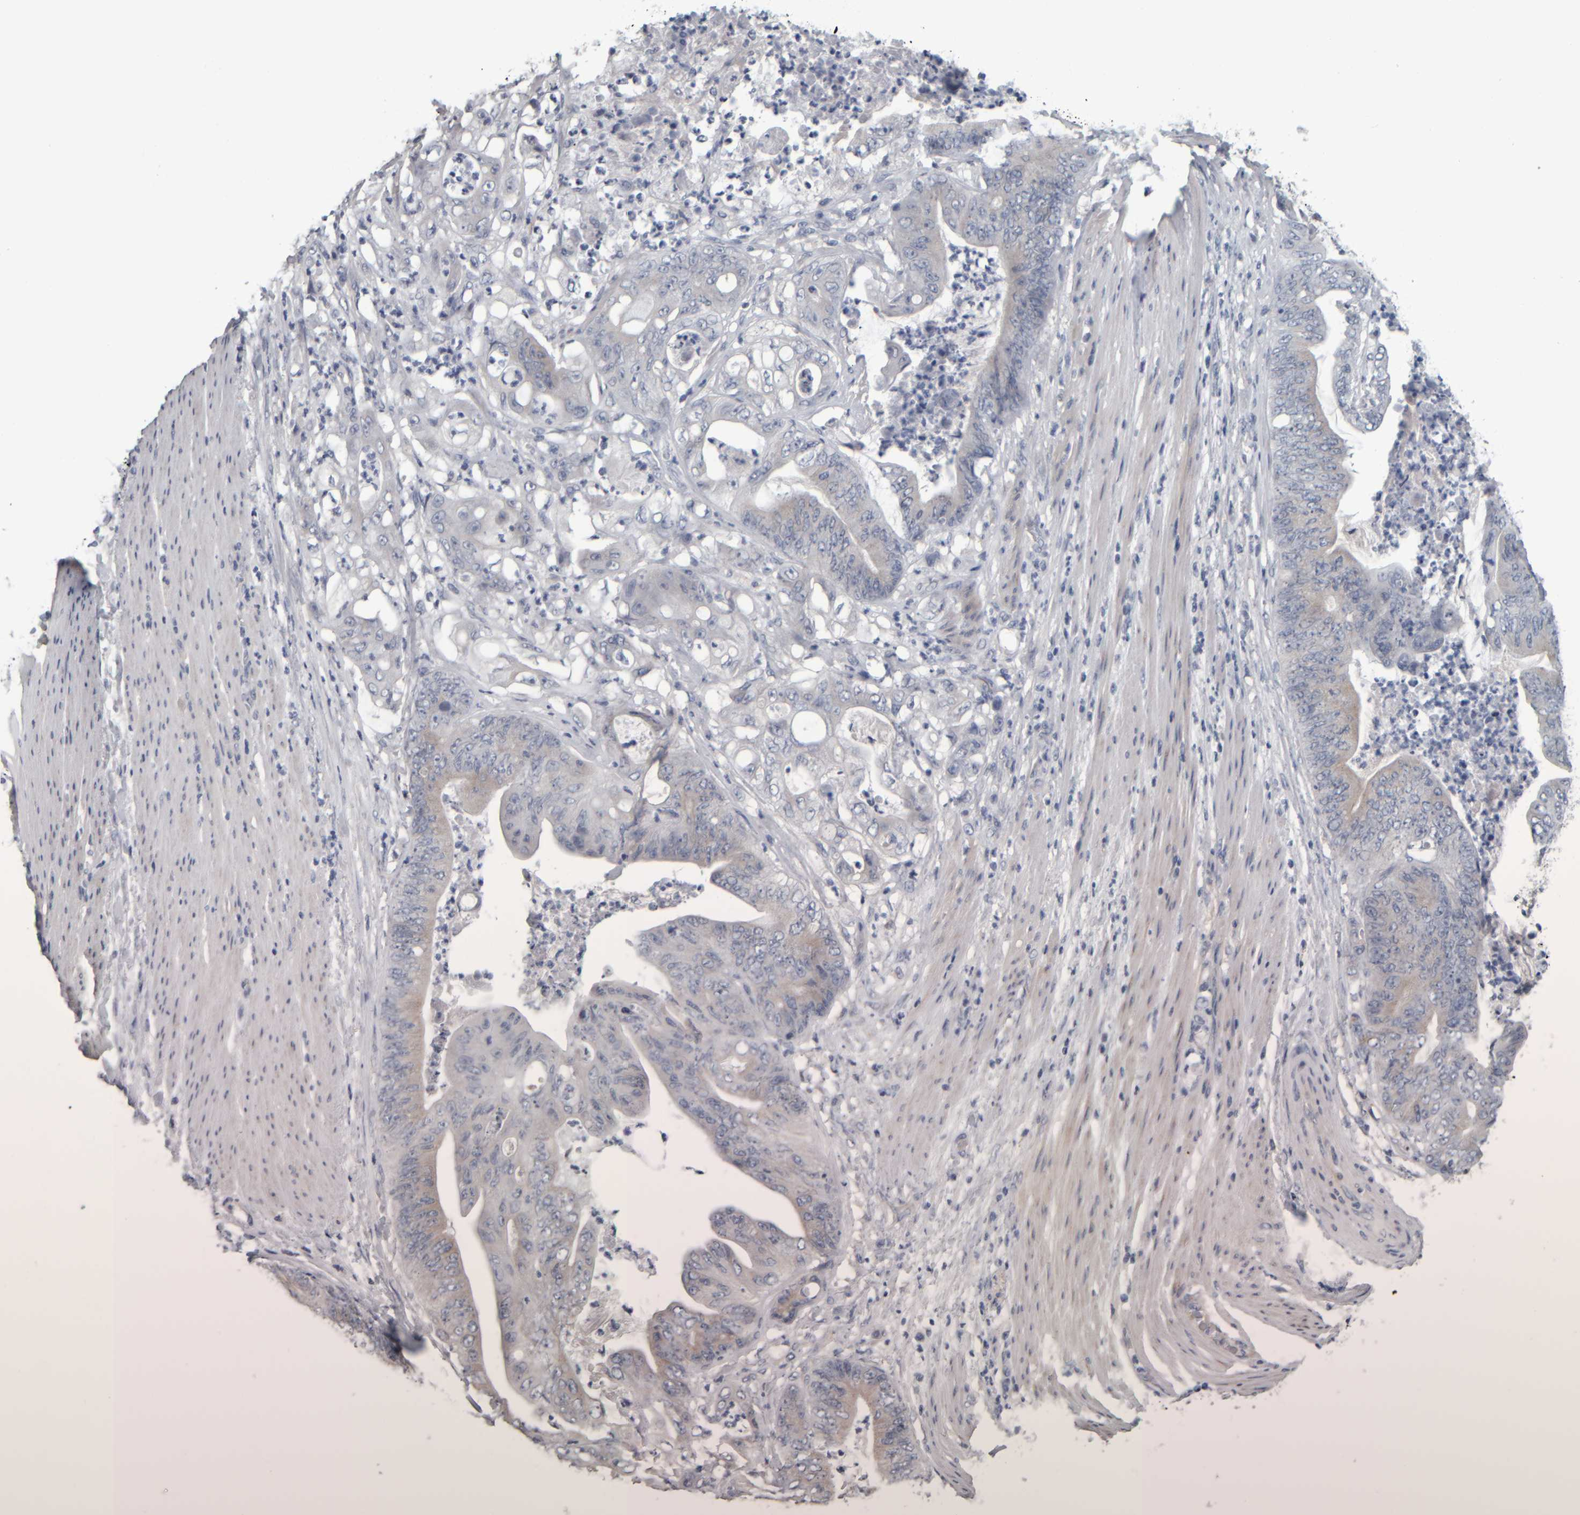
{"staining": {"intensity": "negative", "quantity": "none", "location": "none"}, "tissue": "stomach cancer", "cell_type": "Tumor cells", "image_type": "cancer", "snomed": [{"axis": "morphology", "description": "Adenocarcinoma, NOS"}, {"axis": "topography", "description": "Stomach"}], "caption": "An immunohistochemistry photomicrograph of stomach cancer is shown. There is no staining in tumor cells of stomach cancer.", "gene": "CAVIN4", "patient": {"sex": "female", "age": 73}}